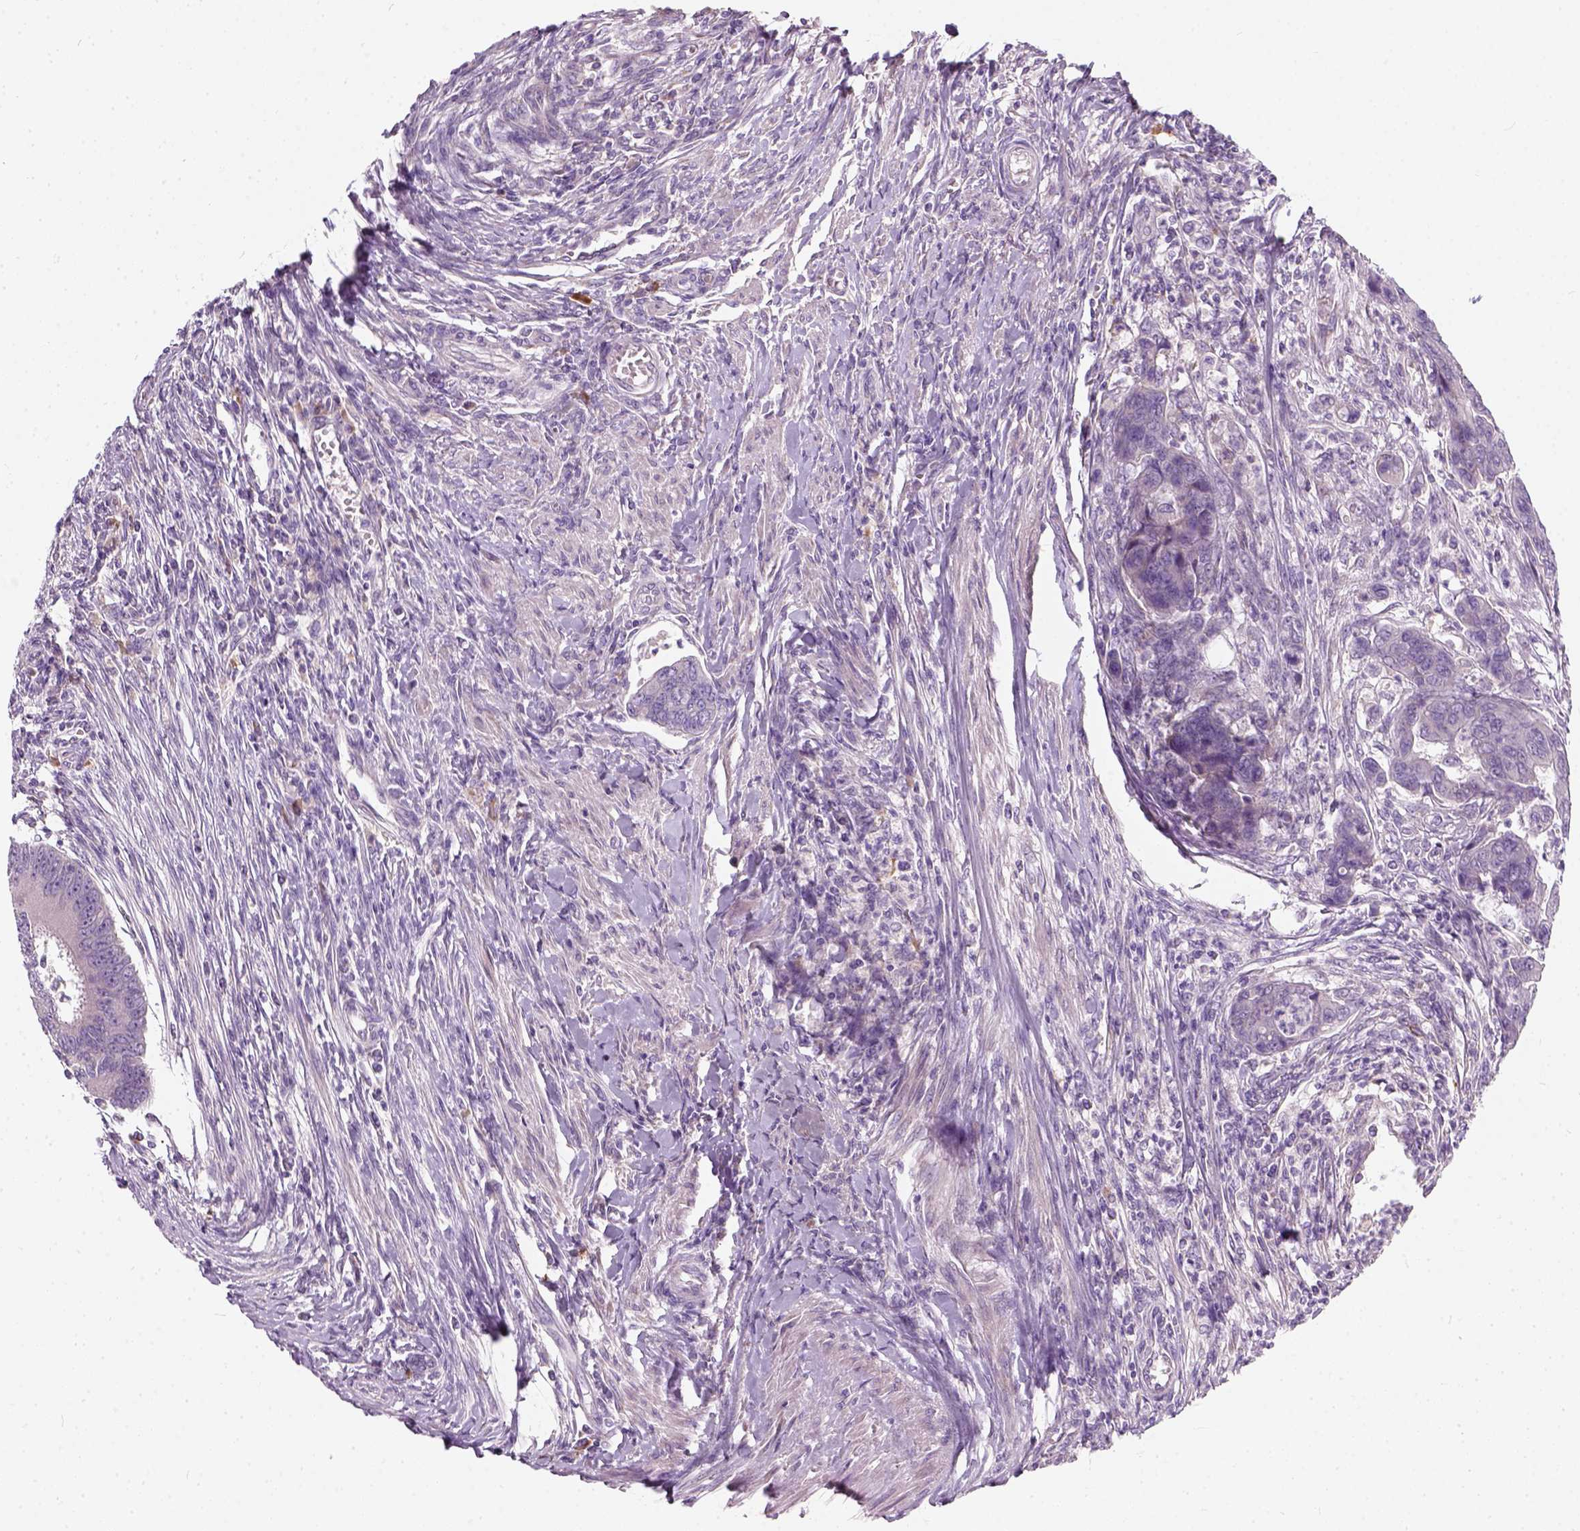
{"staining": {"intensity": "negative", "quantity": "none", "location": "none"}, "tissue": "colorectal cancer", "cell_type": "Tumor cells", "image_type": "cancer", "snomed": [{"axis": "morphology", "description": "Adenocarcinoma, NOS"}, {"axis": "topography", "description": "Colon"}], "caption": "The histopathology image exhibits no staining of tumor cells in adenocarcinoma (colorectal).", "gene": "TRIM72", "patient": {"sex": "female", "age": 67}}